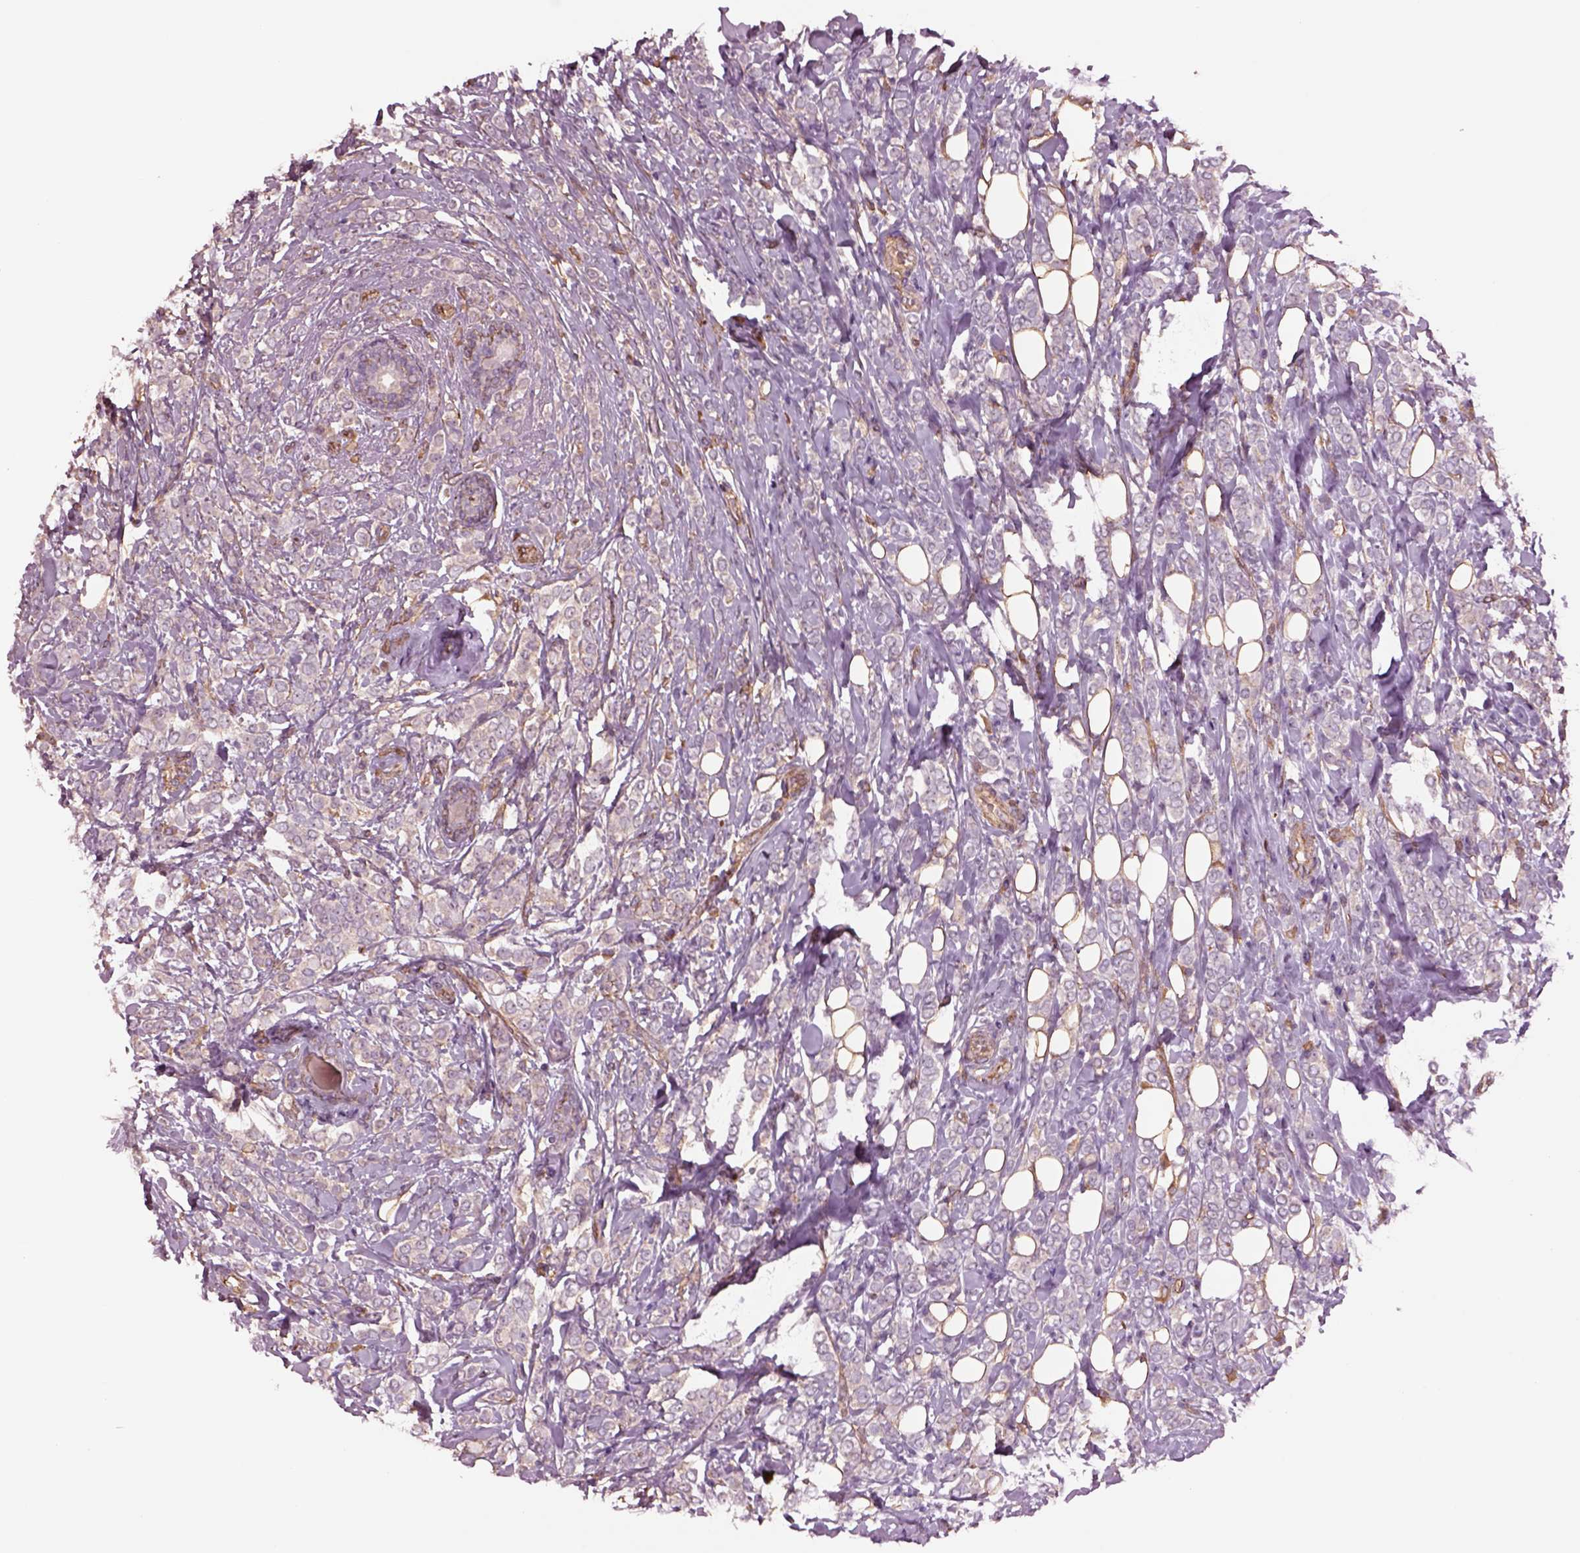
{"staining": {"intensity": "negative", "quantity": "none", "location": "none"}, "tissue": "breast cancer", "cell_type": "Tumor cells", "image_type": "cancer", "snomed": [{"axis": "morphology", "description": "Lobular carcinoma"}, {"axis": "topography", "description": "Breast"}], "caption": "Tumor cells show no significant protein positivity in lobular carcinoma (breast).", "gene": "HTR1B", "patient": {"sex": "female", "age": 49}}